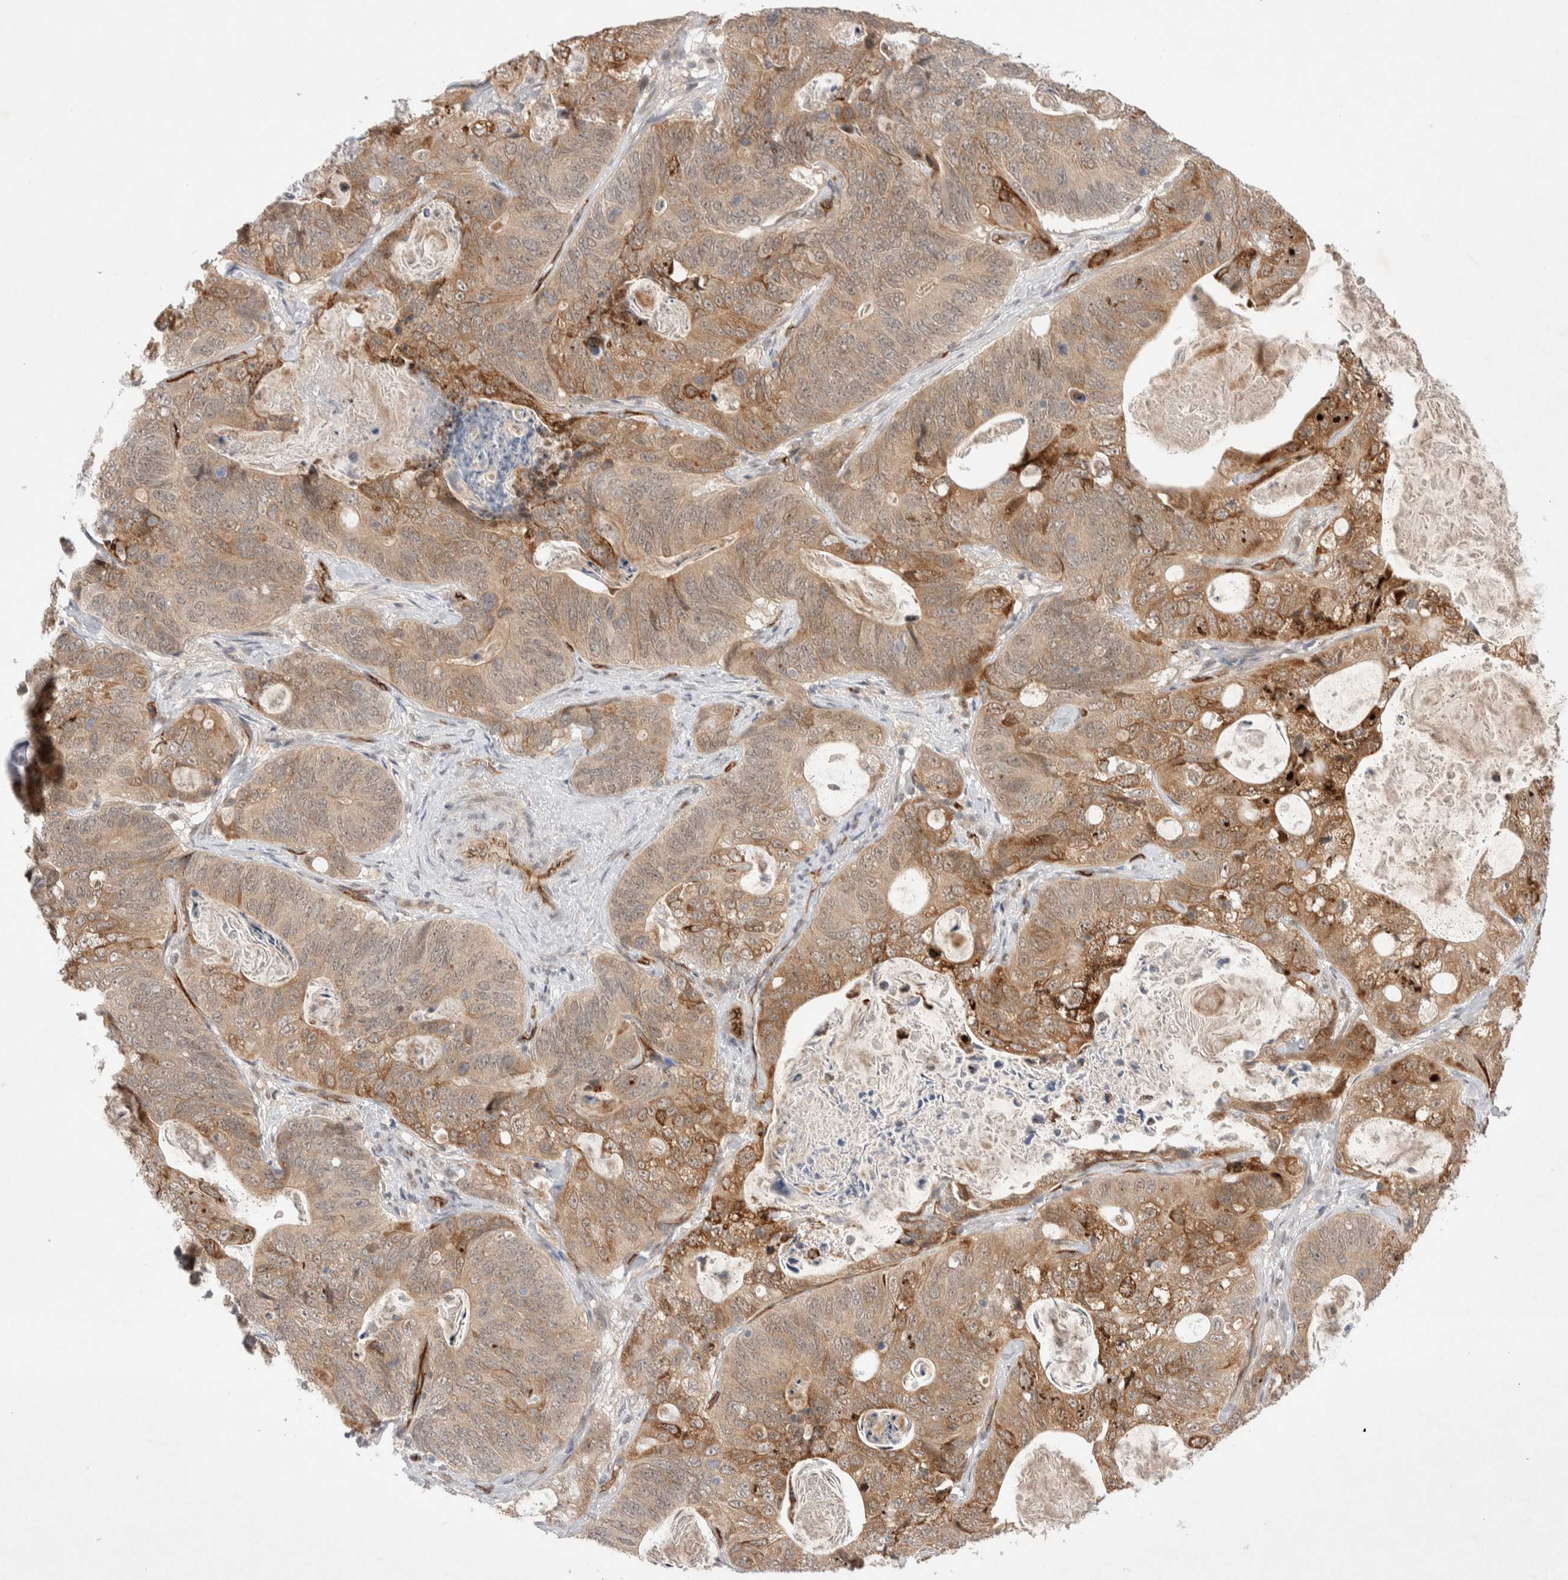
{"staining": {"intensity": "moderate", "quantity": ">75%", "location": "cytoplasmic/membranous"}, "tissue": "stomach cancer", "cell_type": "Tumor cells", "image_type": "cancer", "snomed": [{"axis": "morphology", "description": "Normal tissue, NOS"}, {"axis": "morphology", "description": "Adenocarcinoma, NOS"}, {"axis": "topography", "description": "Stomach"}], "caption": "Adenocarcinoma (stomach) stained with immunohistochemistry (IHC) demonstrates moderate cytoplasmic/membranous positivity in about >75% of tumor cells. The protein is stained brown, and the nuclei are stained in blue (DAB (3,3'-diaminobenzidine) IHC with brightfield microscopy, high magnification).", "gene": "ZNF704", "patient": {"sex": "female", "age": 89}}